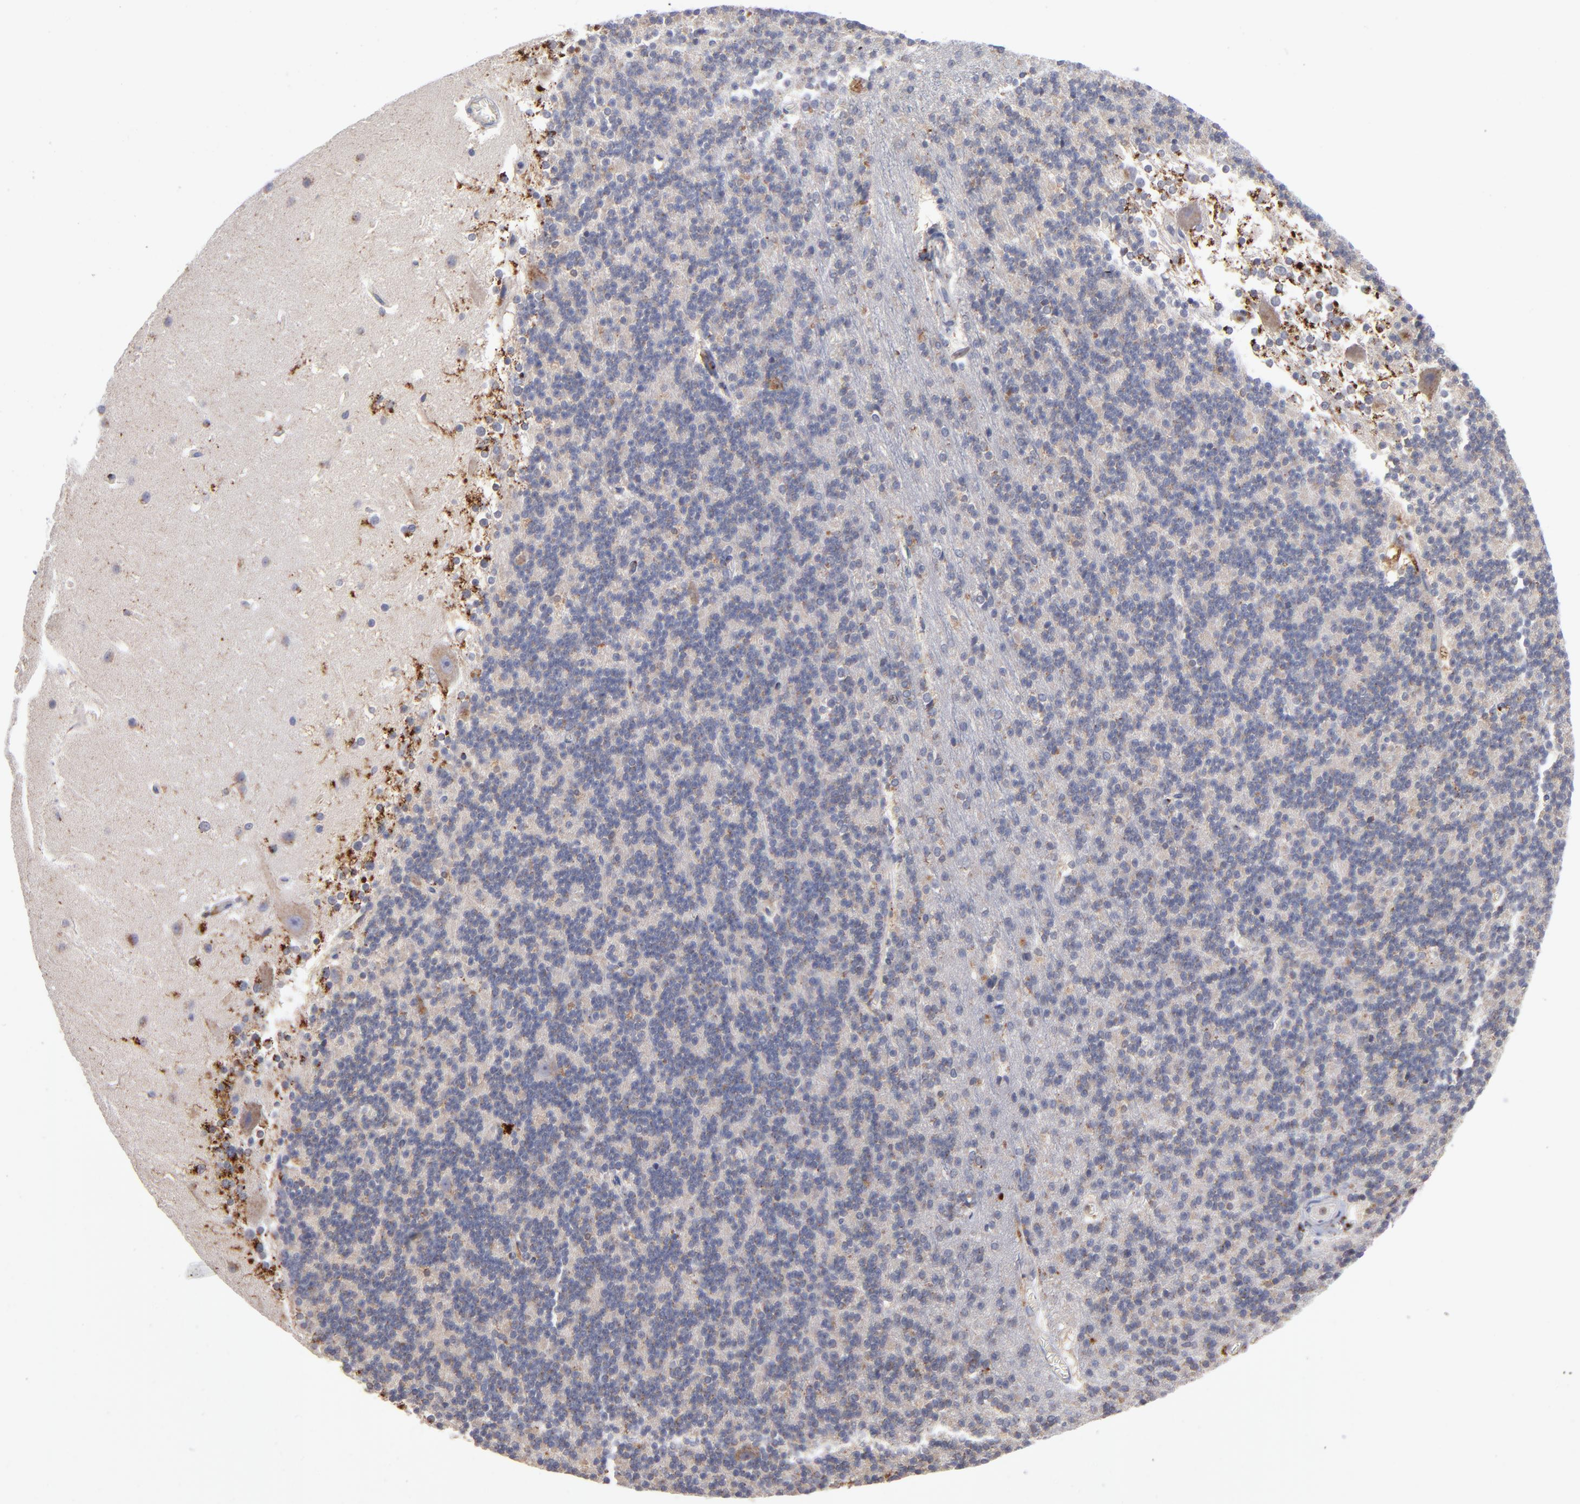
{"staining": {"intensity": "weak", "quantity": "<25%", "location": "cytoplasmic/membranous"}, "tissue": "cerebellum", "cell_type": "Cells in granular layer", "image_type": "normal", "snomed": [{"axis": "morphology", "description": "Normal tissue, NOS"}, {"axis": "topography", "description": "Cerebellum"}], "caption": "There is no significant expression in cells in granular layer of cerebellum. The staining is performed using DAB brown chromogen with nuclei counter-stained in using hematoxylin.", "gene": "RRAGA", "patient": {"sex": "female", "age": 19}}